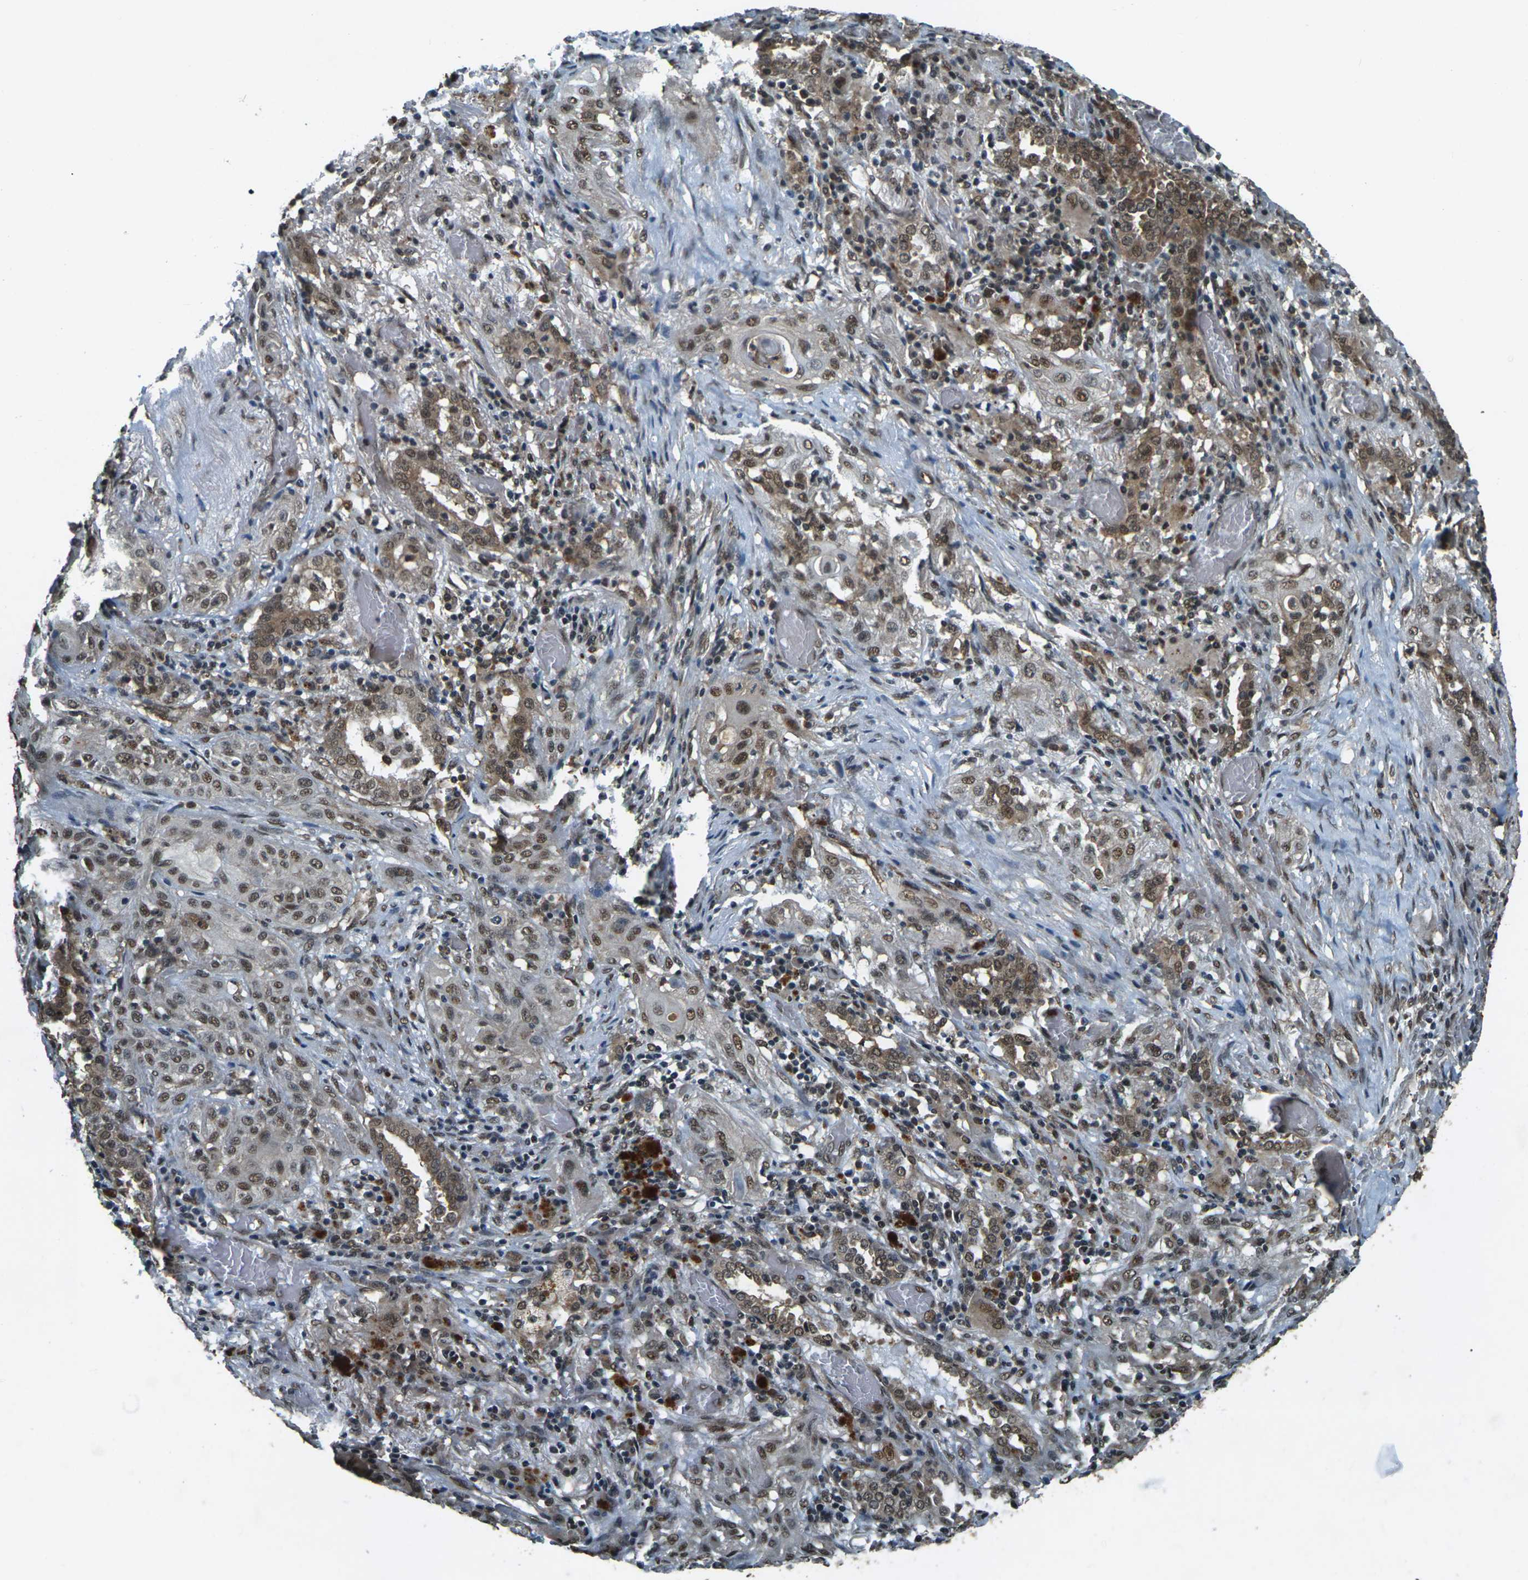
{"staining": {"intensity": "moderate", "quantity": ">75%", "location": "cytoplasmic/membranous,nuclear"}, "tissue": "lung cancer", "cell_type": "Tumor cells", "image_type": "cancer", "snomed": [{"axis": "morphology", "description": "Squamous cell carcinoma, NOS"}, {"axis": "topography", "description": "Lung"}], "caption": "Squamous cell carcinoma (lung) tissue reveals moderate cytoplasmic/membranous and nuclear expression in about >75% of tumor cells", "gene": "NR4A2", "patient": {"sex": "female", "age": 47}}